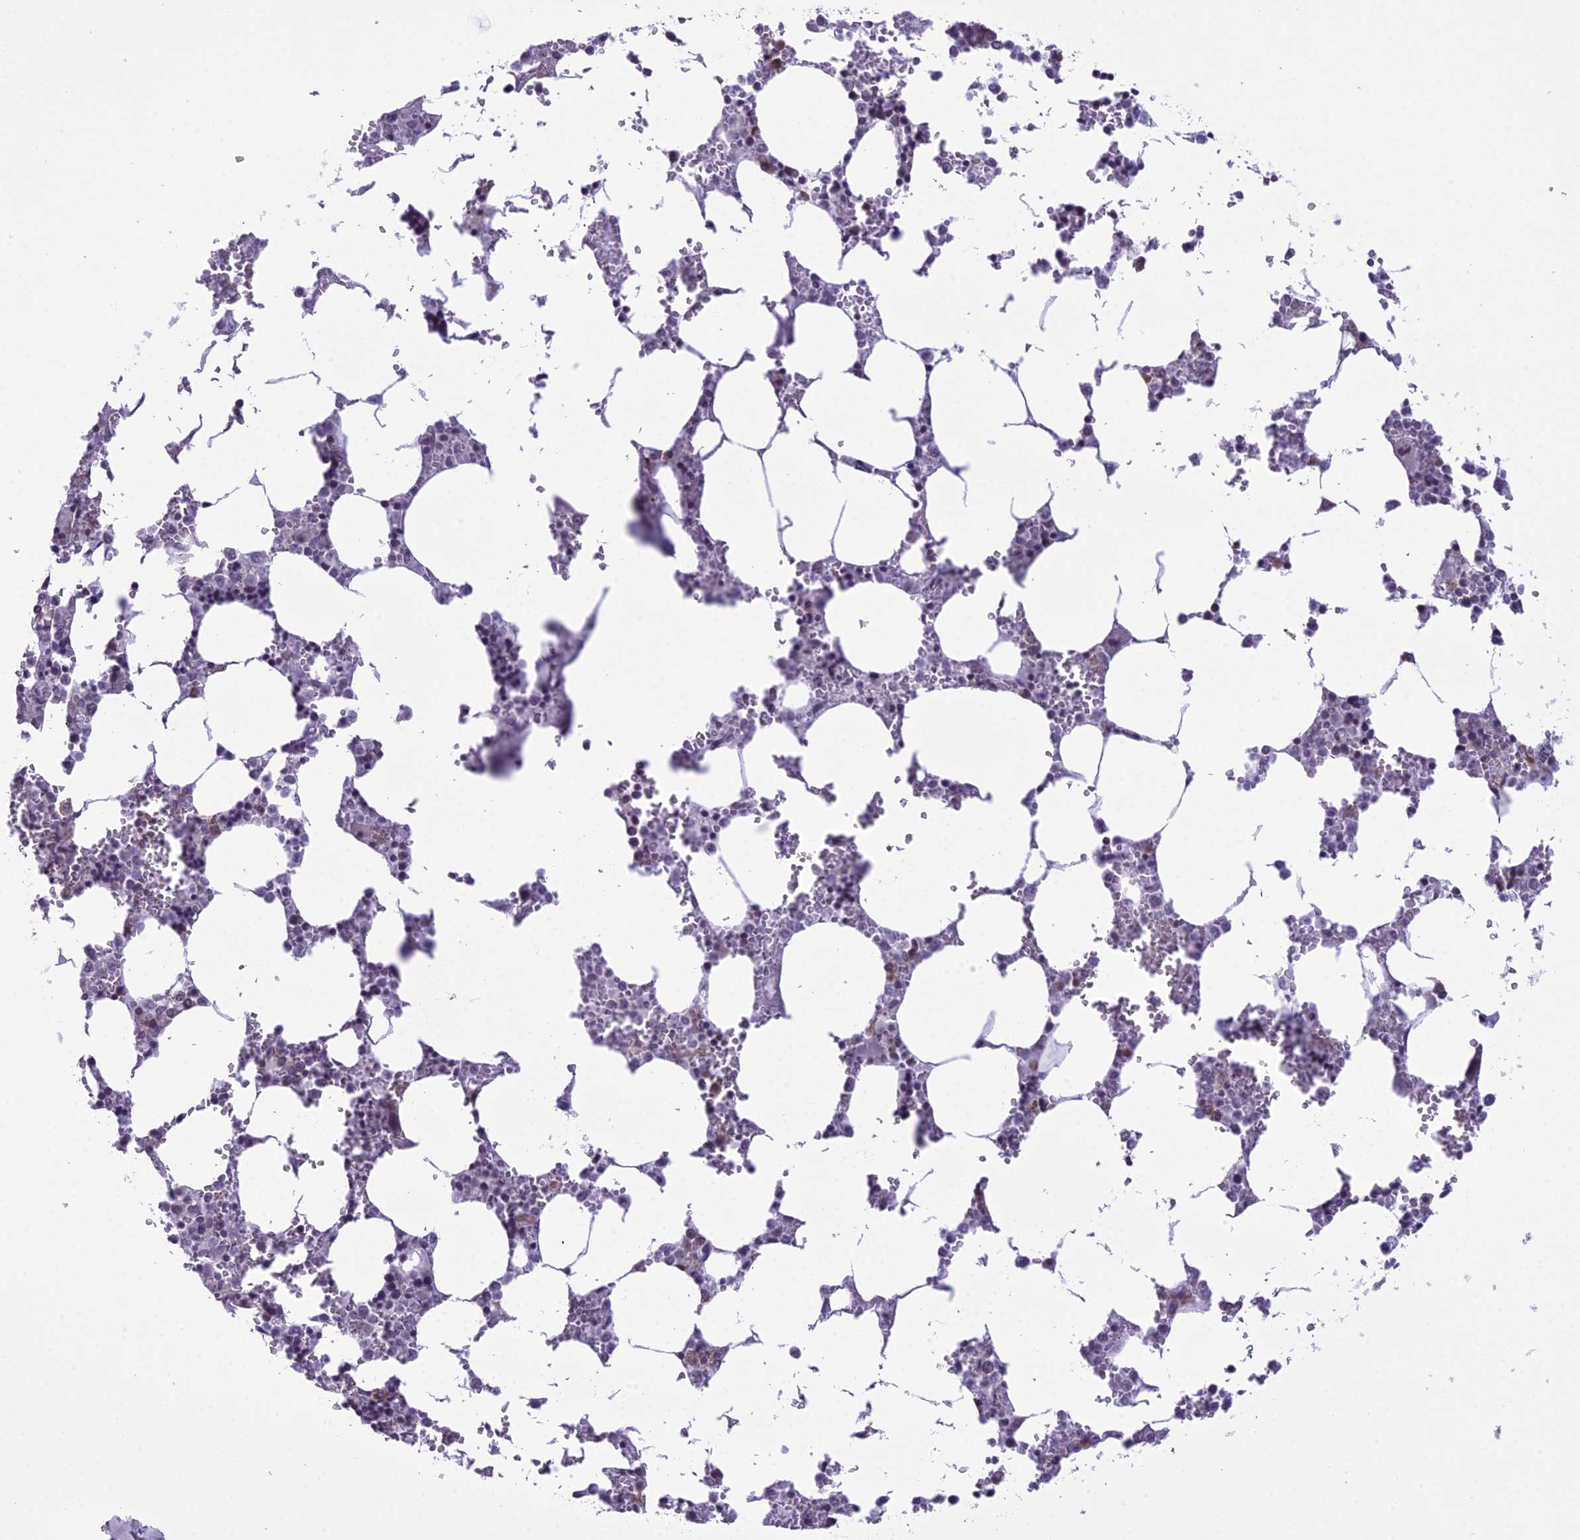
{"staining": {"intensity": "moderate", "quantity": "<25%", "location": "cytoplasmic/membranous"}, "tissue": "bone marrow", "cell_type": "Hematopoietic cells", "image_type": "normal", "snomed": [{"axis": "morphology", "description": "Normal tissue, NOS"}, {"axis": "topography", "description": "Bone marrow"}], "caption": "The photomicrograph exhibits immunohistochemical staining of normal bone marrow. There is moderate cytoplasmic/membranous positivity is identified in about <25% of hematopoietic cells. (DAB IHC, brown staining for protein, blue staining for nuclei).", "gene": "RPS26", "patient": {"sex": "male", "age": 64}}